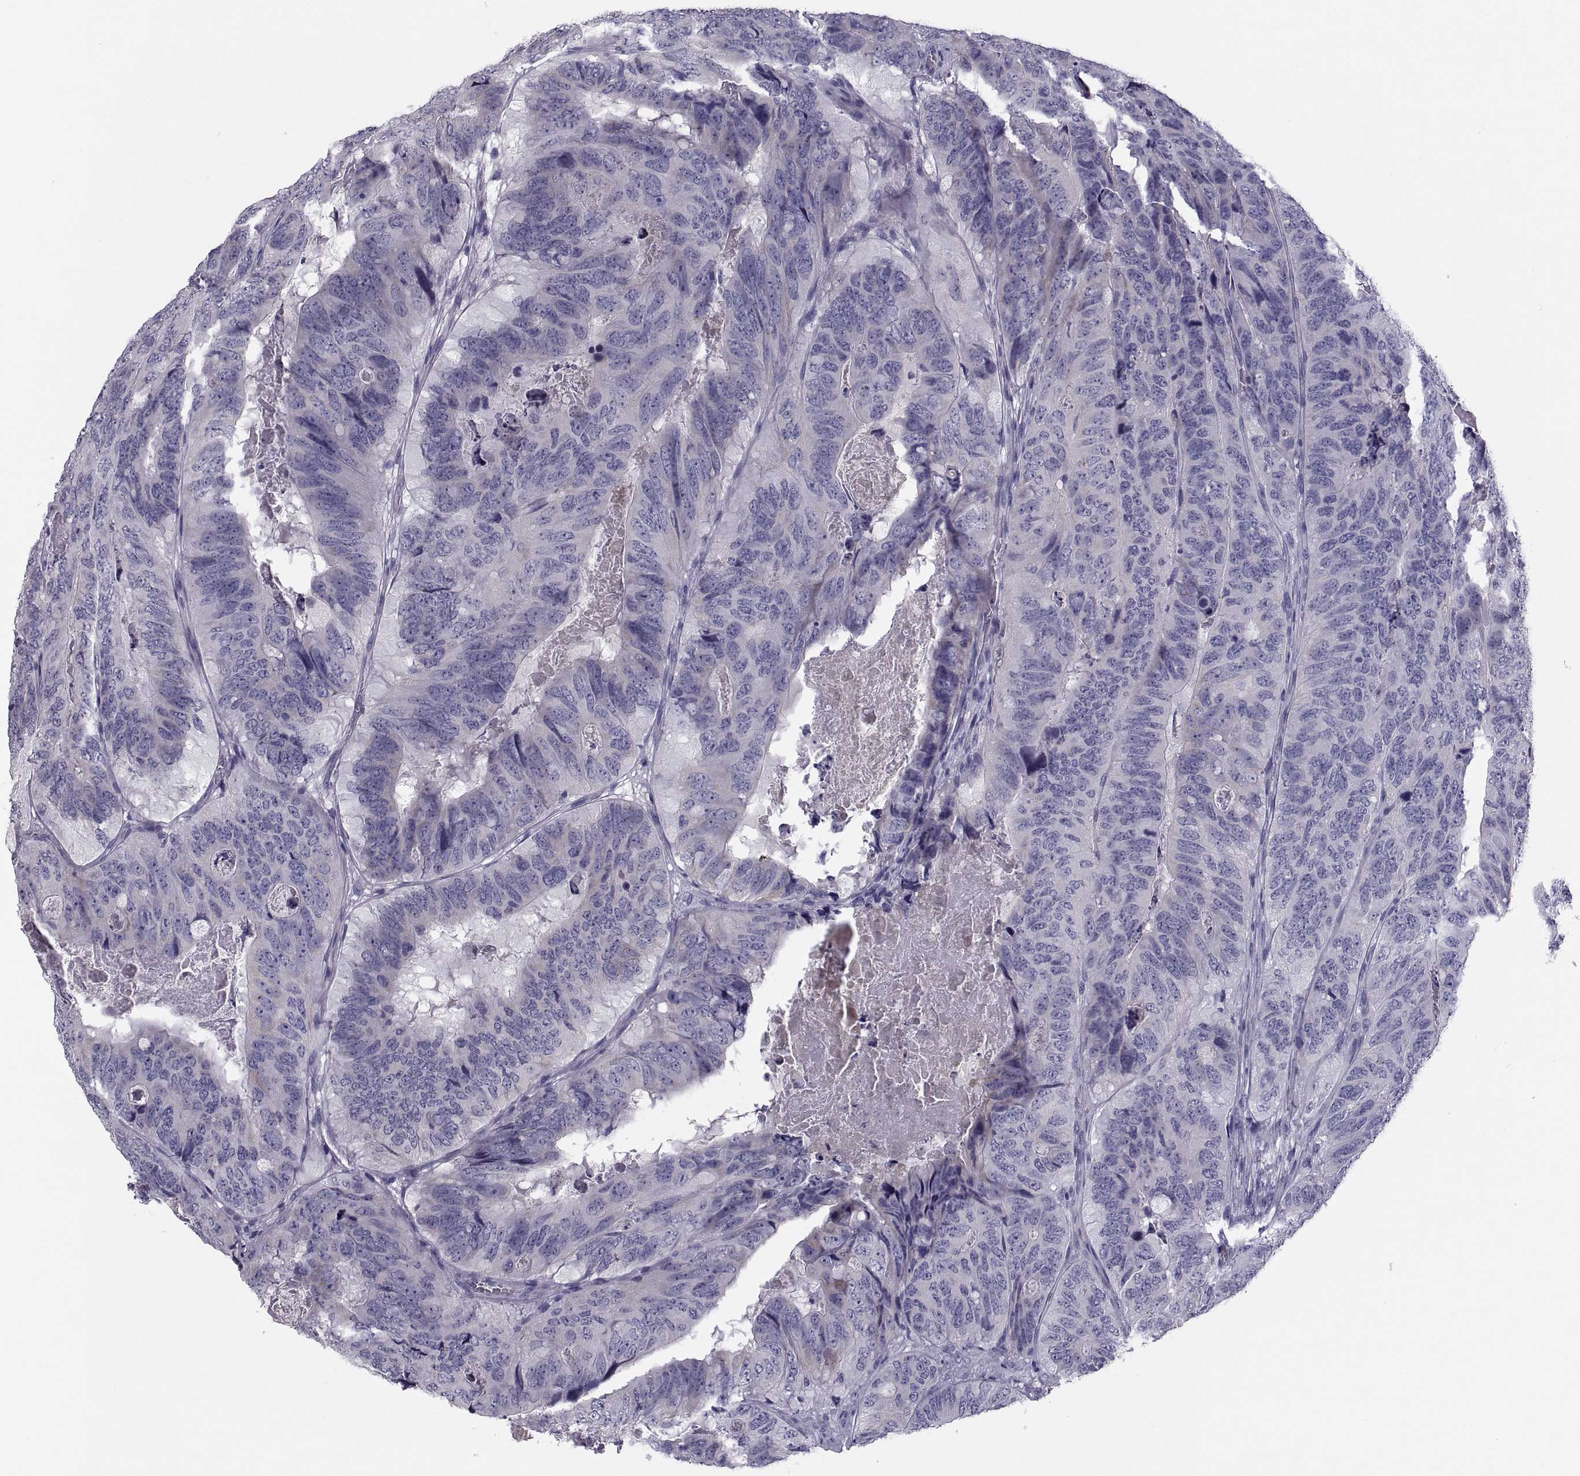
{"staining": {"intensity": "negative", "quantity": "none", "location": "none"}, "tissue": "colorectal cancer", "cell_type": "Tumor cells", "image_type": "cancer", "snomed": [{"axis": "morphology", "description": "Adenocarcinoma, NOS"}, {"axis": "topography", "description": "Colon"}], "caption": "The micrograph exhibits no staining of tumor cells in colorectal cancer.", "gene": "PDZRN4", "patient": {"sex": "male", "age": 79}}